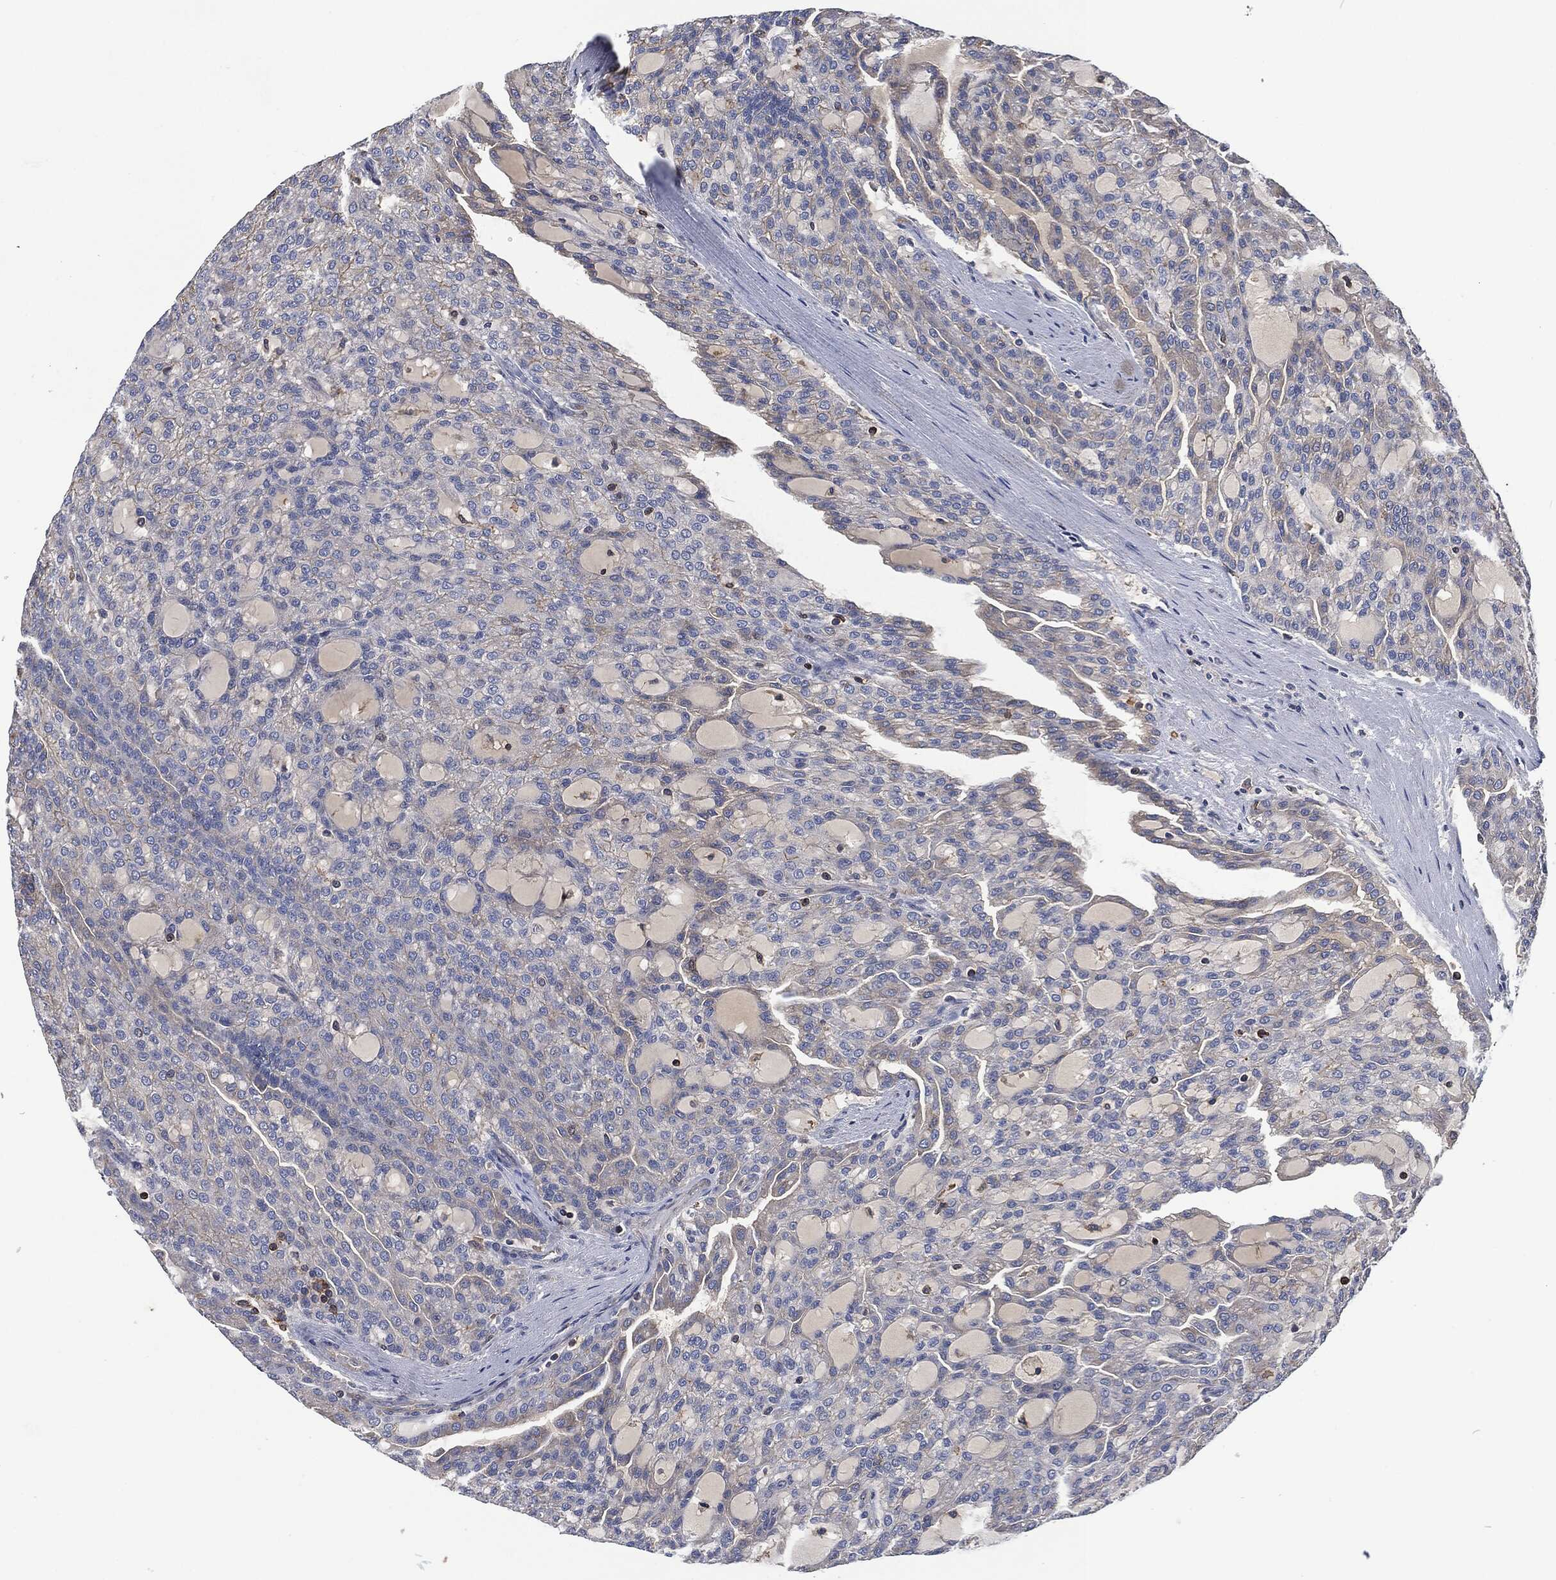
{"staining": {"intensity": "negative", "quantity": "none", "location": "none"}, "tissue": "renal cancer", "cell_type": "Tumor cells", "image_type": "cancer", "snomed": [{"axis": "morphology", "description": "Adenocarcinoma, NOS"}, {"axis": "topography", "description": "Kidney"}], "caption": "Tumor cells show no significant positivity in renal adenocarcinoma.", "gene": "LGALS9", "patient": {"sex": "male", "age": 63}}